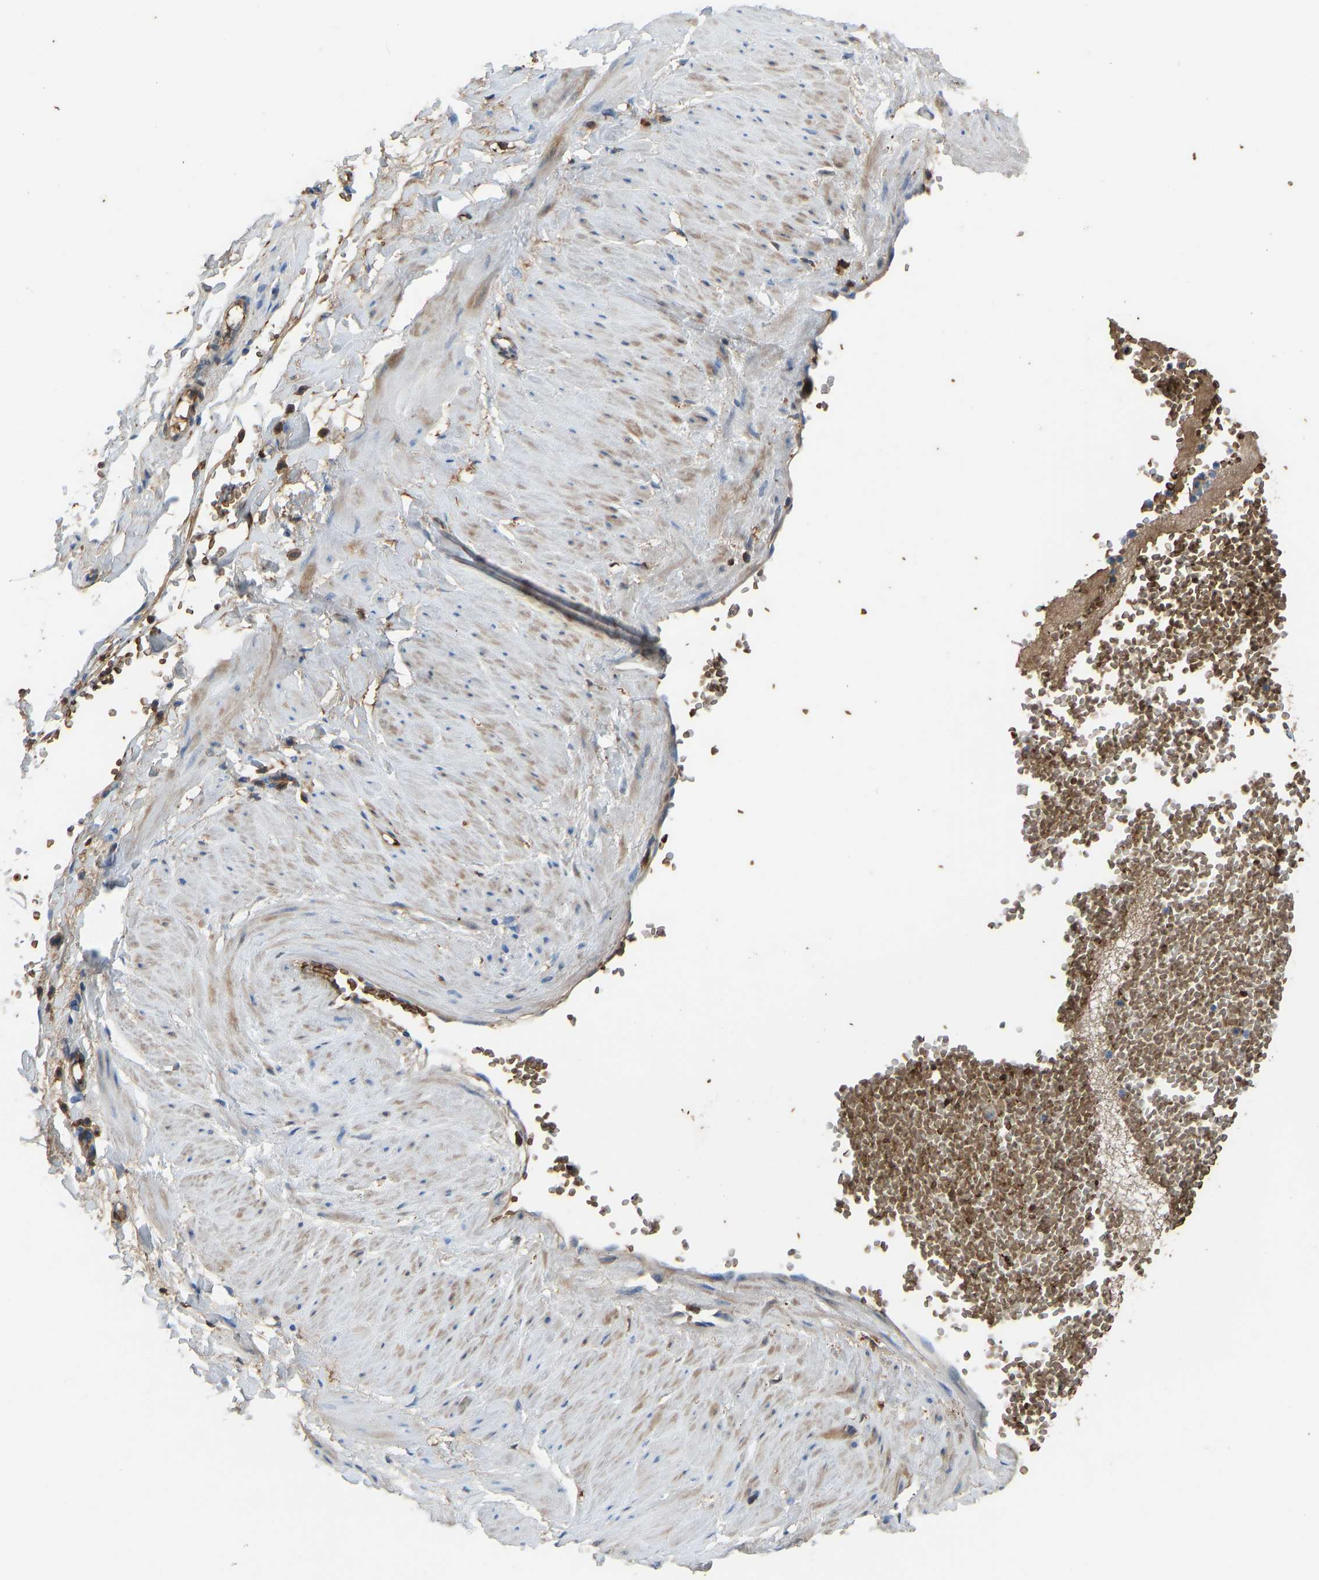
{"staining": {"intensity": "negative", "quantity": "none", "location": "none"}, "tissue": "adipose tissue", "cell_type": "Adipocytes", "image_type": "normal", "snomed": [{"axis": "morphology", "description": "Normal tissue, NOS"}, {"axis": "topography", "description": "Soft tissue"}], "caption": "Human adipose tissue stained for a protein using immunohistochemistry exhibits no positivity in adipocytes.", "gene": "PIGS", "patient": {"sex": "male", "age": 72}}